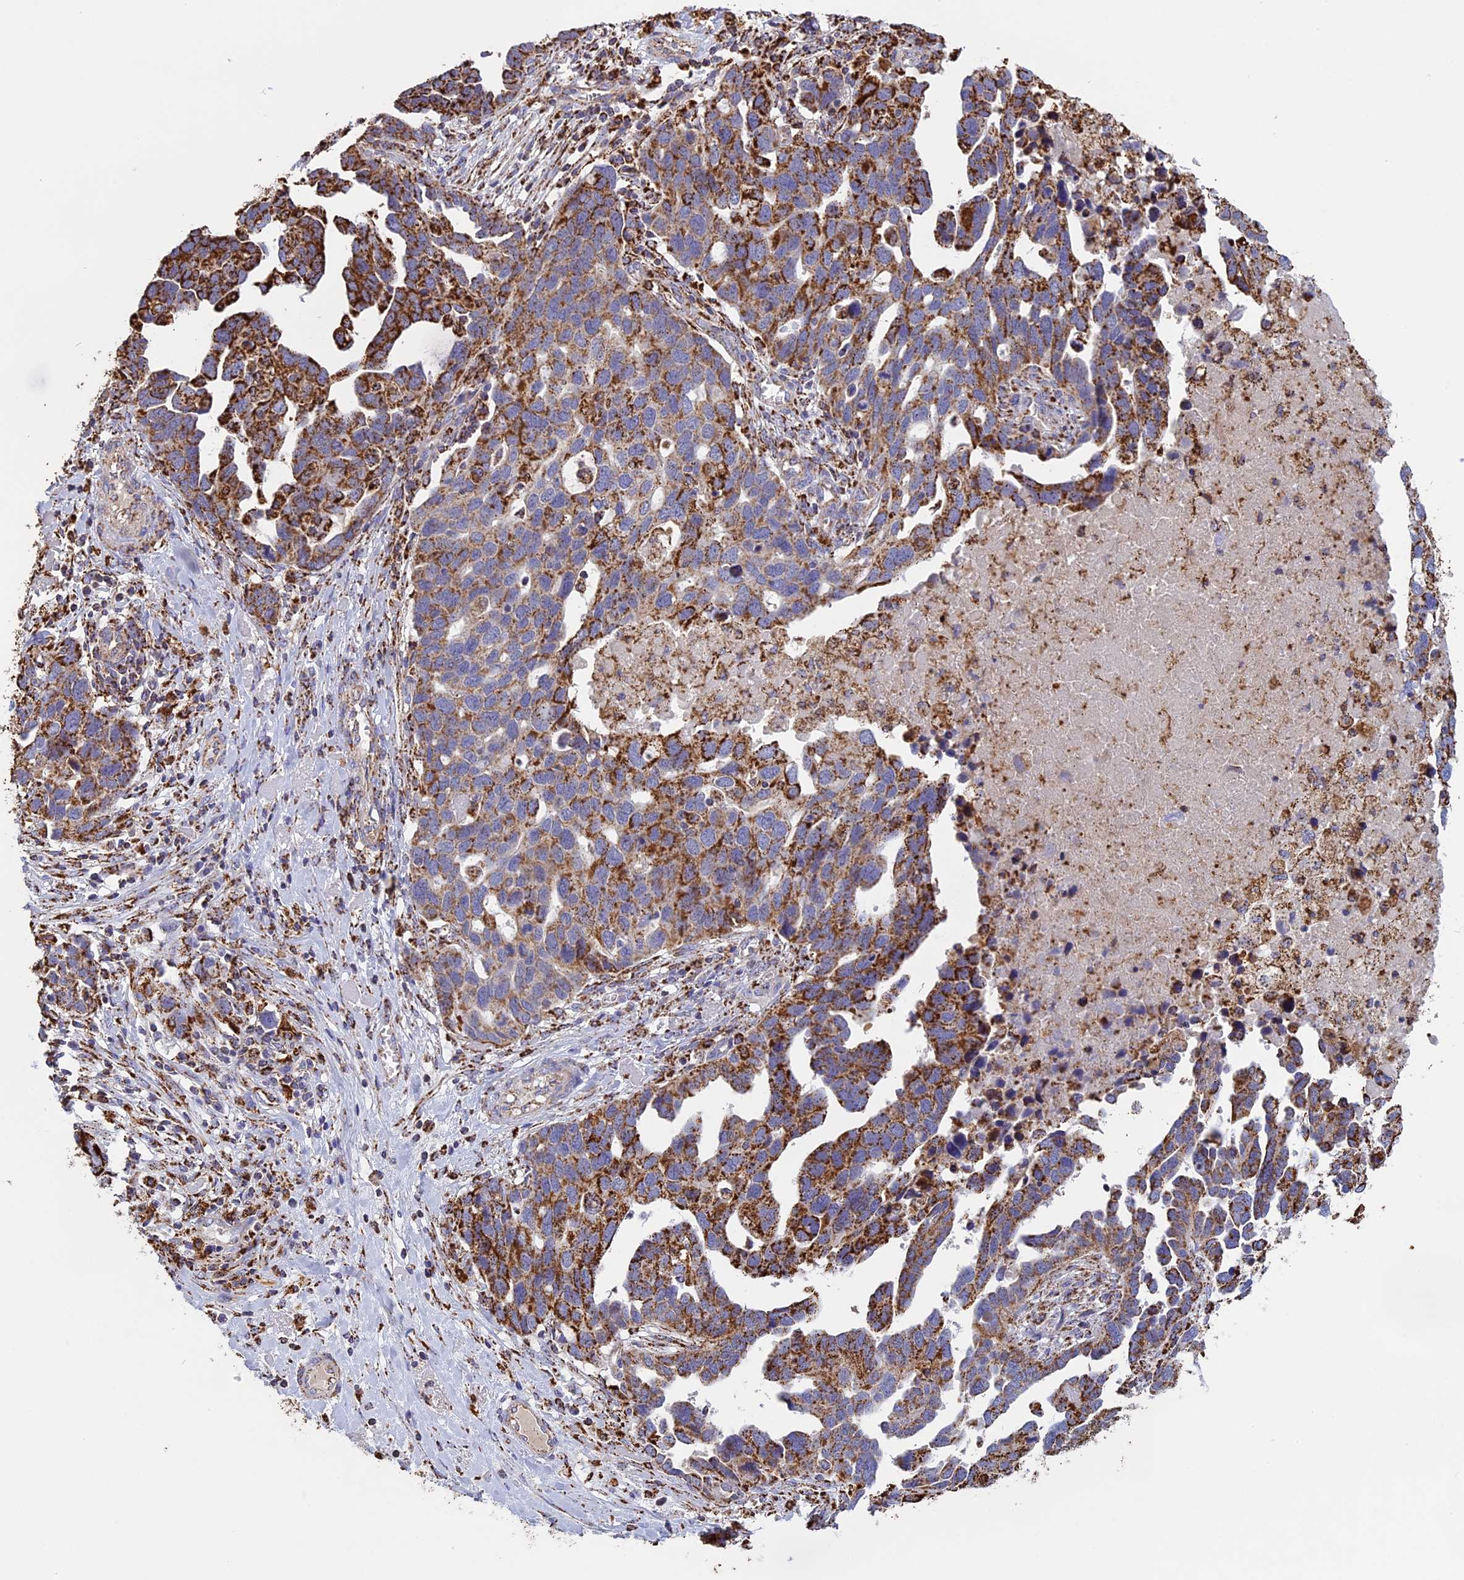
{"staining": {"intensity": "moderate", "quantity": ">75%", "location": "cytoplasmic/membranous"}, "tissue": "ovarian cancer", "cell_type": "Tumor cells", "image_type": "cancer", "snomed": [{"axis": "morphology", "description": "Cystadenocarcinoma, serous, NOS"}, {"axis": "topography", "description": "Ovary"}], "caption": "About >75% of tumor cells in human ovarian cancer display moderate cytoplasmic/membranous protein staining as visualized by brown immunohistochemical staining.", "gene": "KCNG1", "patient": {"sex": "female", "age": 54}}